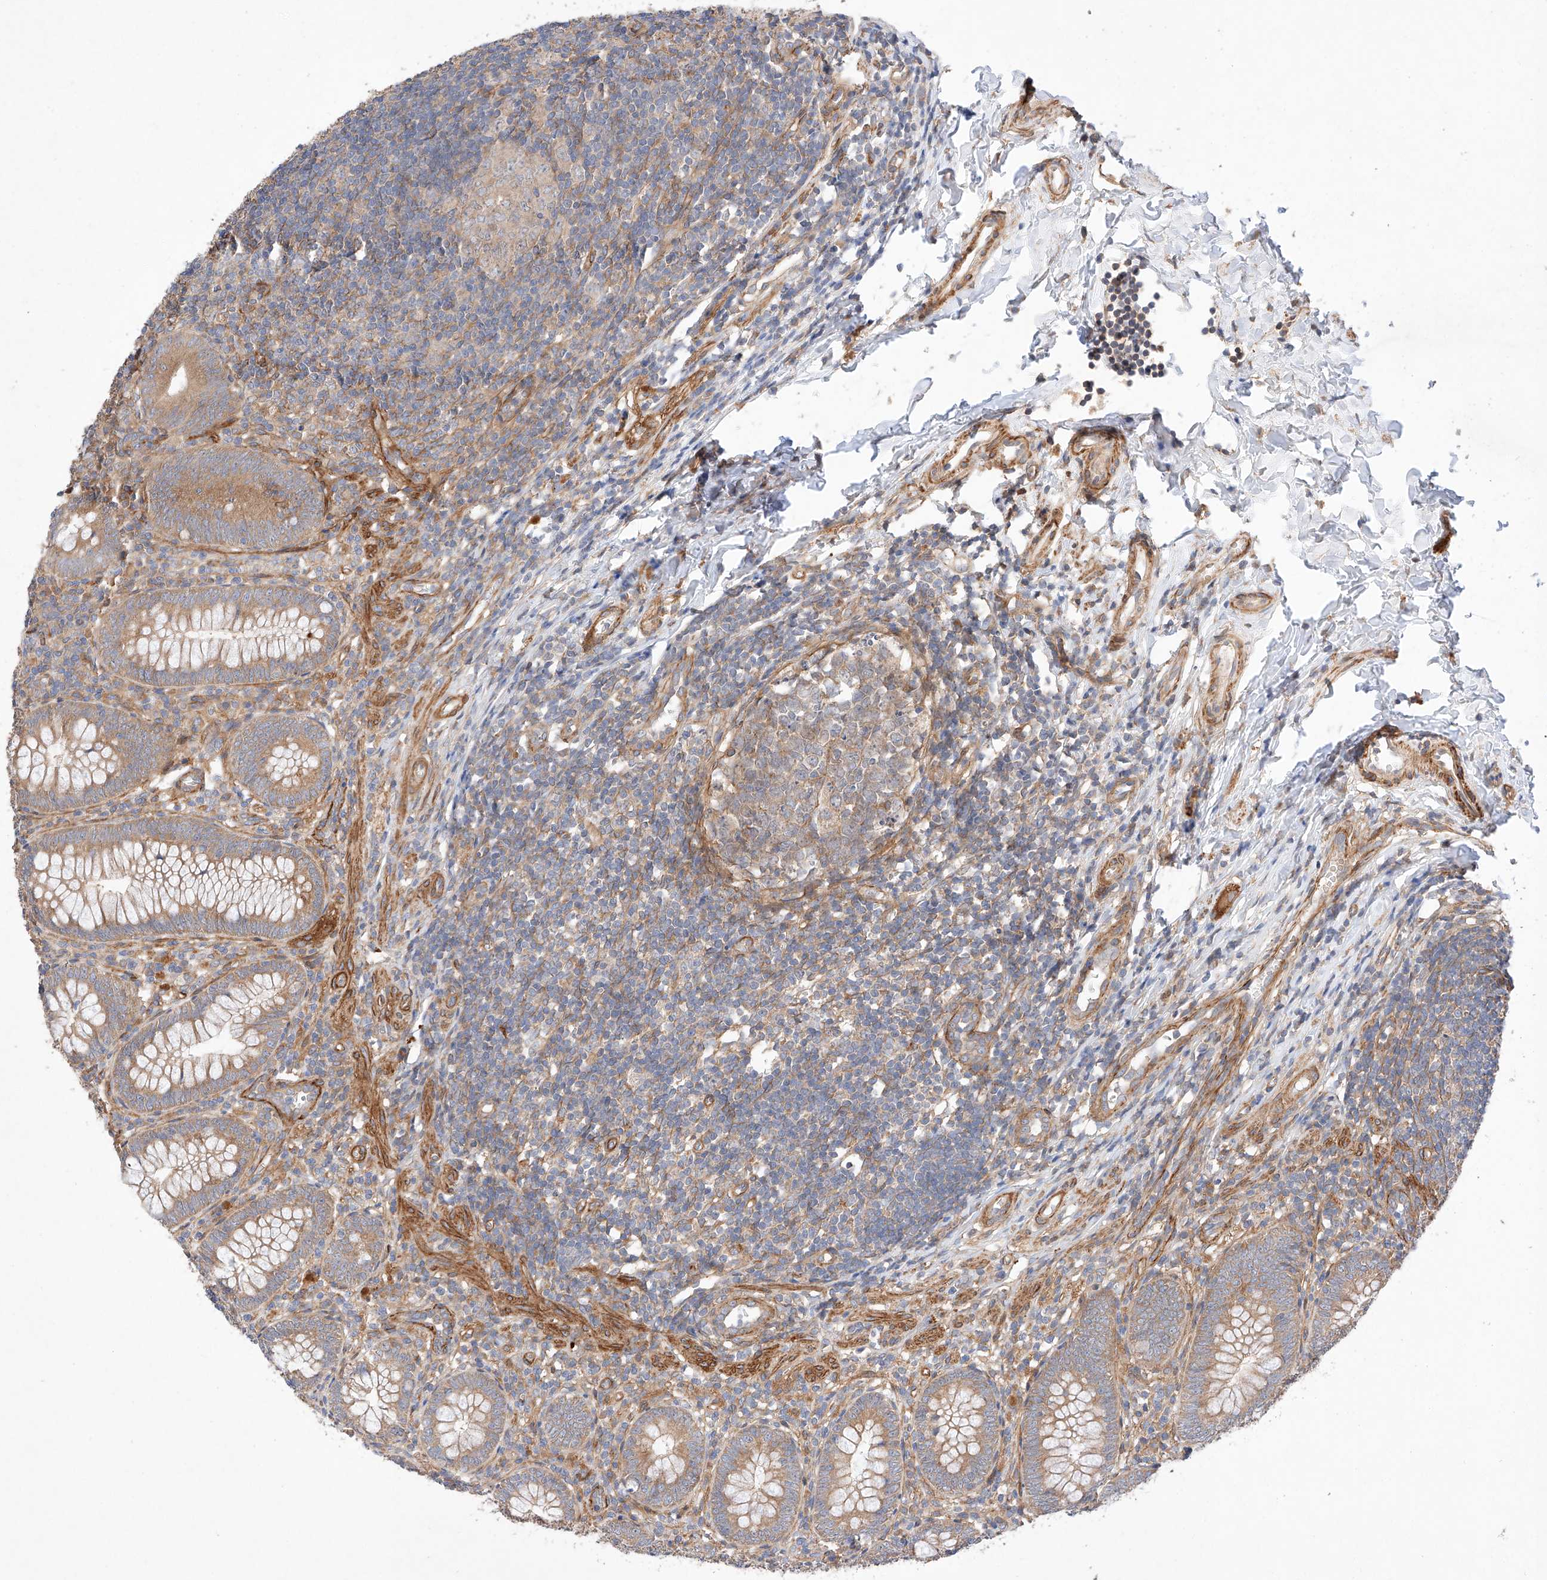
{"staining": {"intensity": "moderate", "quantity": ">75%", "location": "cytoplasmic/membranous"}, "tissue": "appendix", "cell_type": "Glandular cells", "image_type": "normal", "snomed": [{"axis": "morphology", "description": "Normal tissue, NOS"}, {"axis": "topography", "description": "Appendix"}], "caption": "This histopathology image displays immunohistochemistry staining of benign appendix, with medium moderate cytoplasmic/membranous staining in approximately >75% of glandular cells.", "gene": "RAB23", "patient": {"sex": "male", "age": 14}}